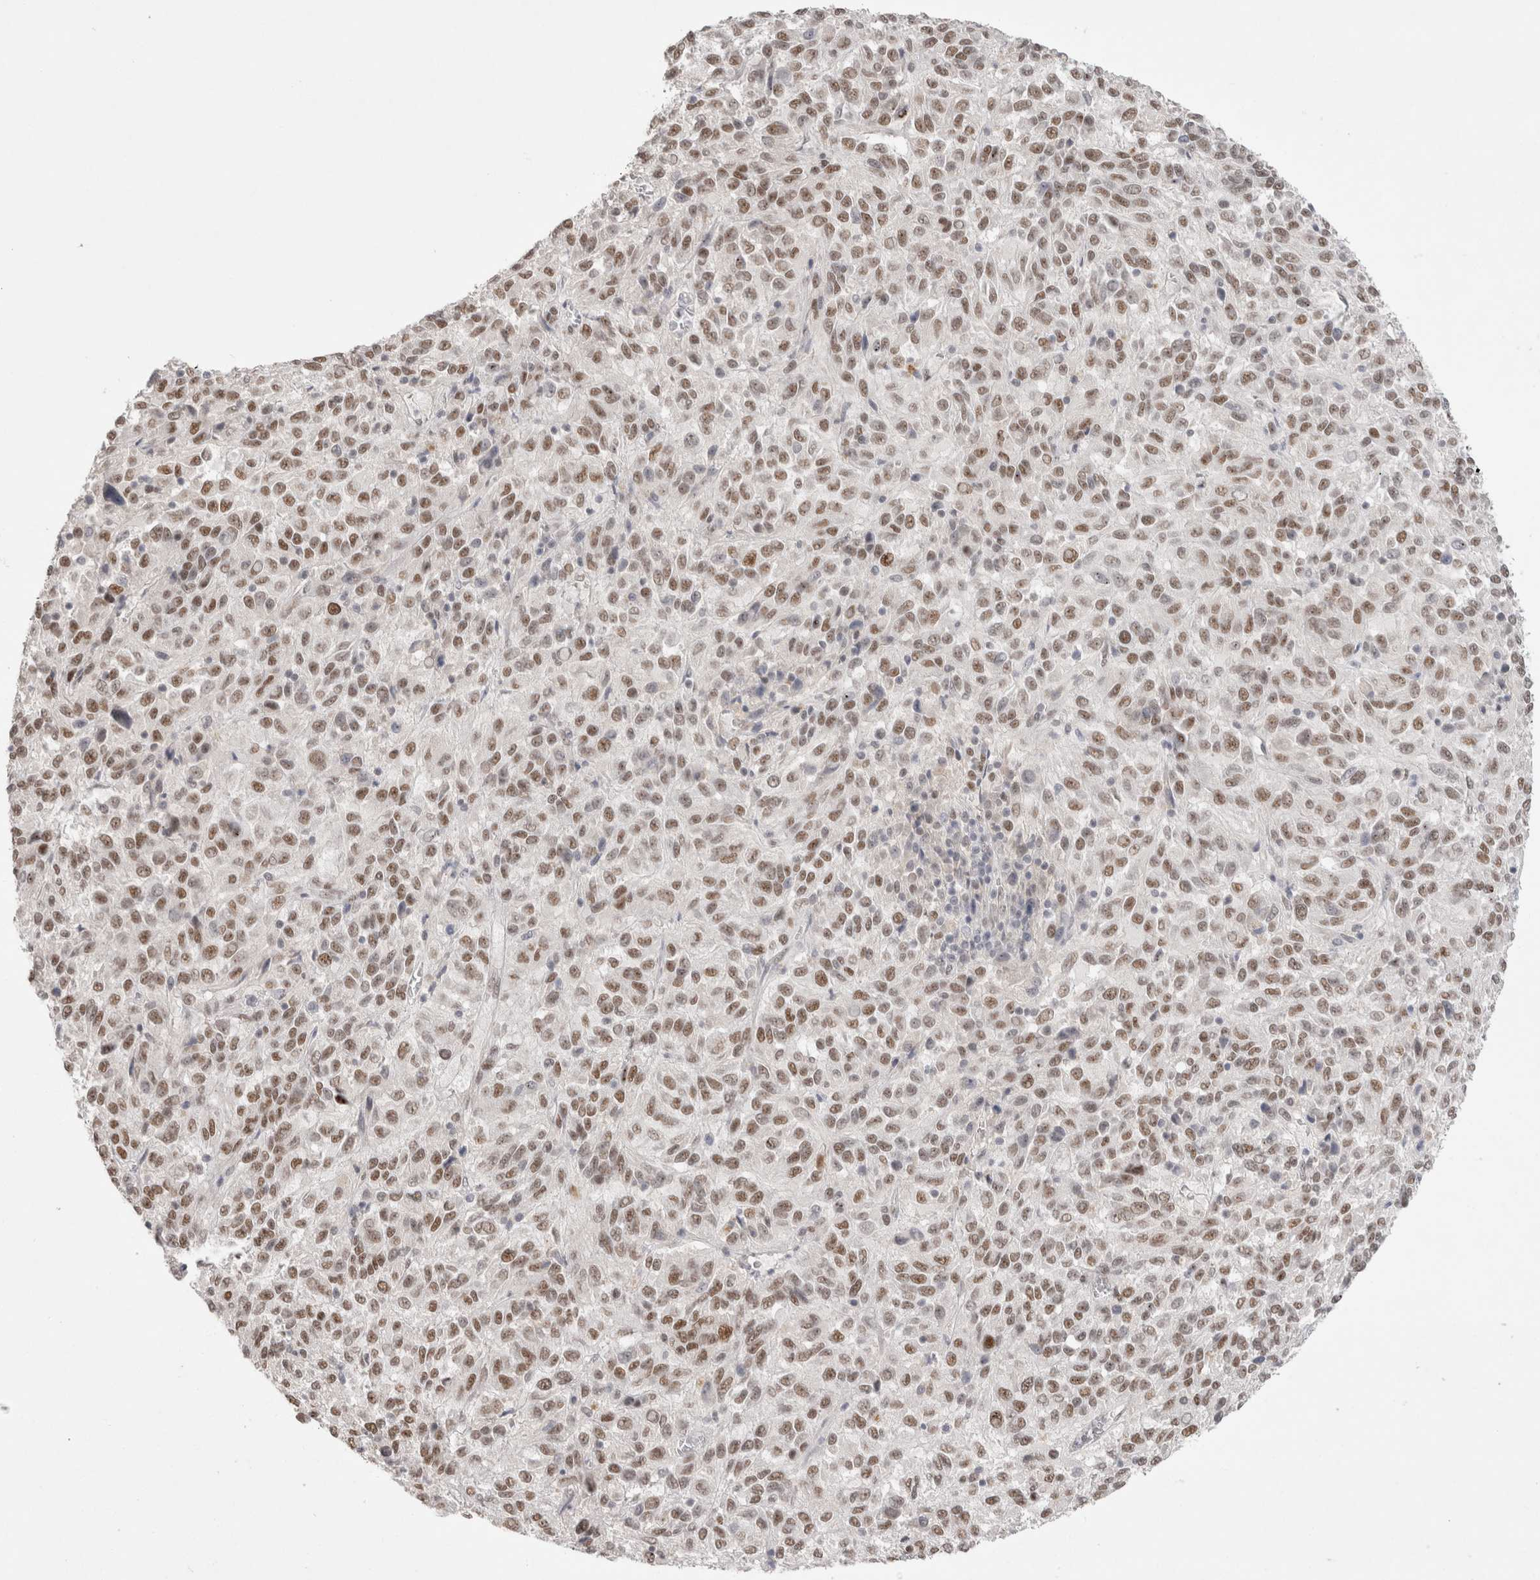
{"staining": {"intensity": "moderate", "quantity": ">75%", "location": "nuclear"}, "tissue": "melanoma", "cell_type": "Tumor cells", "image_type": "cancer", "snomed": [{"axis": "morphology", "description": "Malignant melanoma, Metastatic site"}, {"axis": "topography", "description": "Lung"}], "caption": "This is a photomicrograph of immunohistochemistry (IHC) staining of malignant melanoma (metastatic site), which shows moderate positivity in the nuclear of tumor cells.", "gene": "RECQL4", "patient": {"sex": "male", "age": 64}}